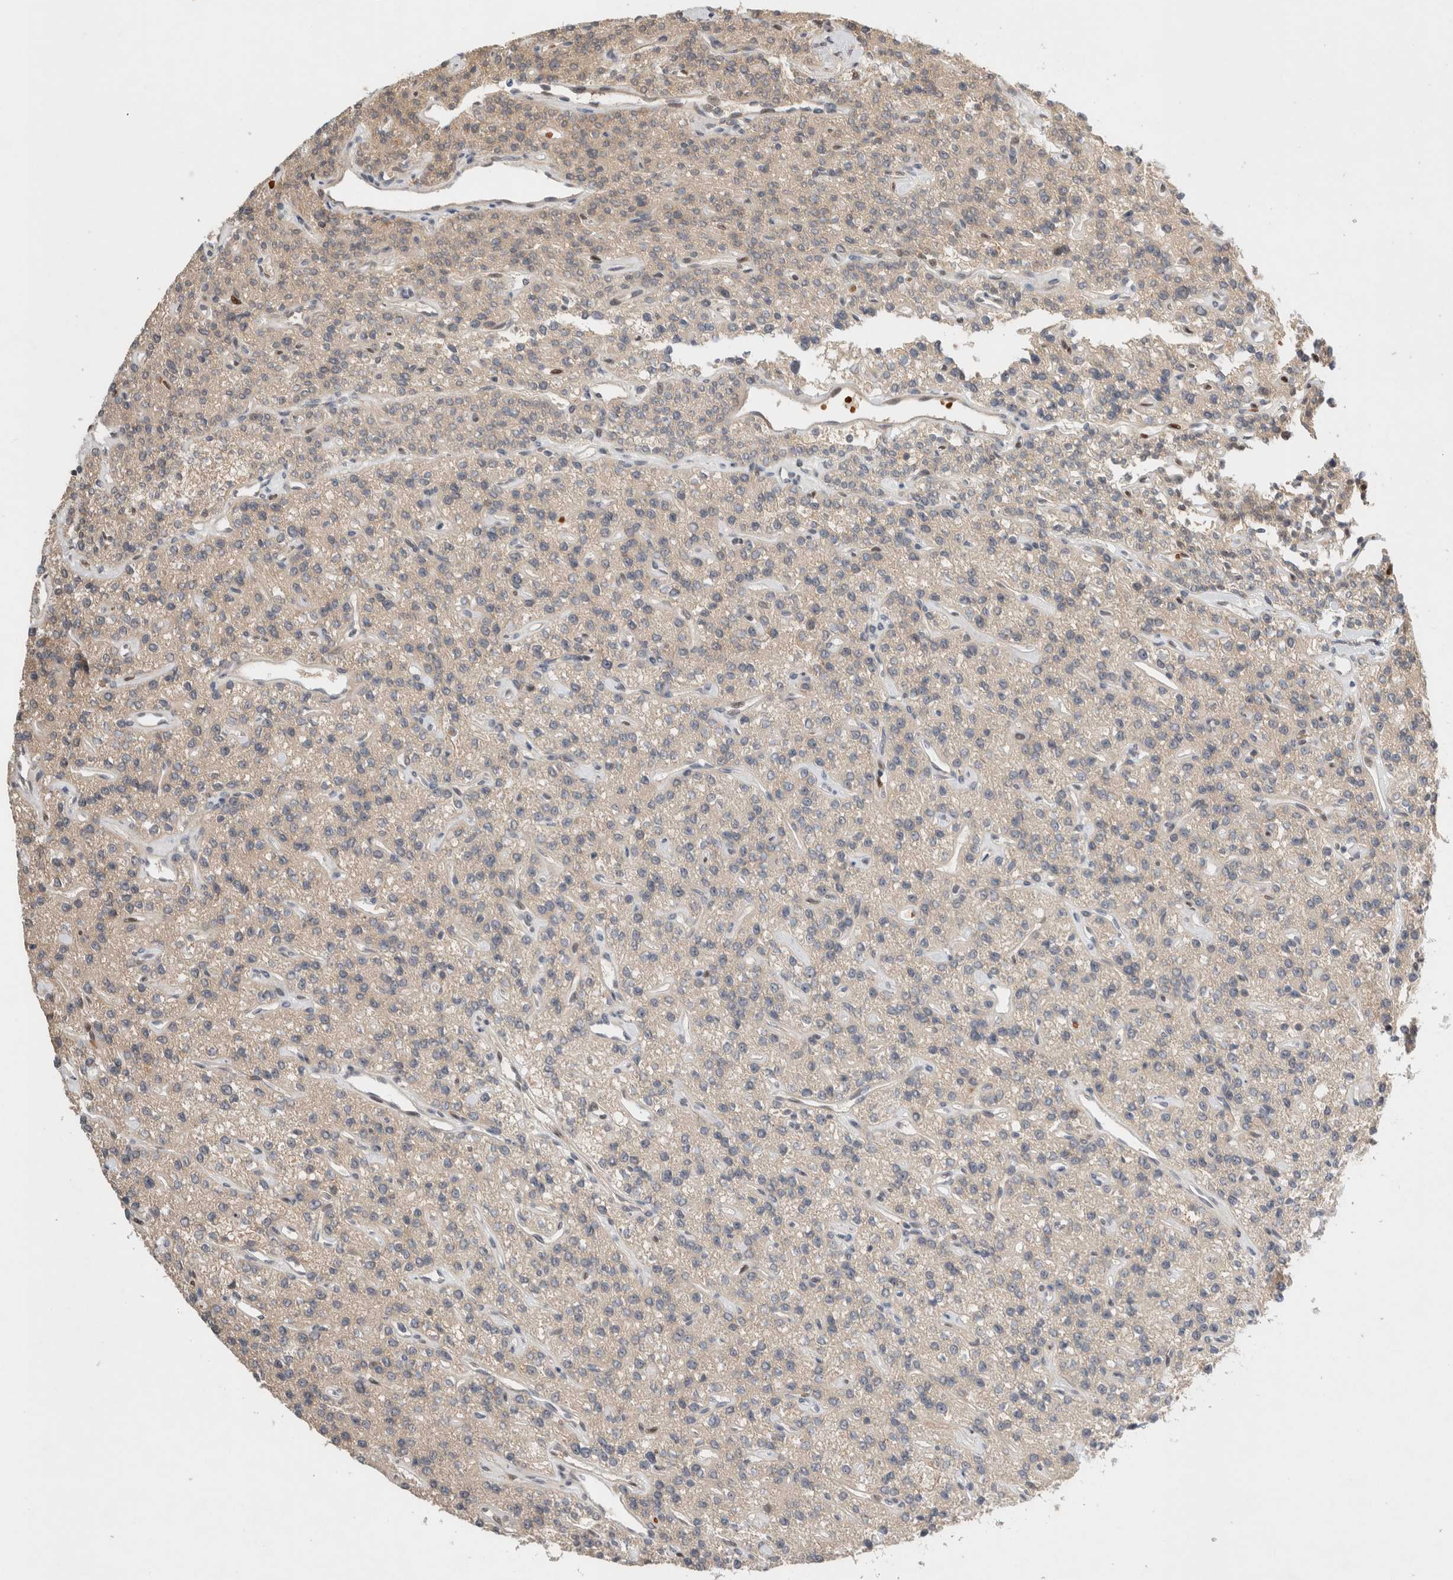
{"staining": {"intensity": "moderate", "quantity": "25%-75%", "location": "cytoplasmic/membranous"}, "tissue": "parathyroid gland", "cell_type": "Glandular cells", "image_type": "normal", "snomed": [{"axis": "morphology", "description": "Normal tissue, NOS"}, {"axis": "topography", "description": "Parathyroid gland"}], "caption": "Glandular cells reveal medium levels of moderate cytoplasmic/membranous staining in about 25%-75% of cells in benign human parathyroid gland.", "gene": "OTUD6B", "patient": {"sex": "male", "age": 46}}